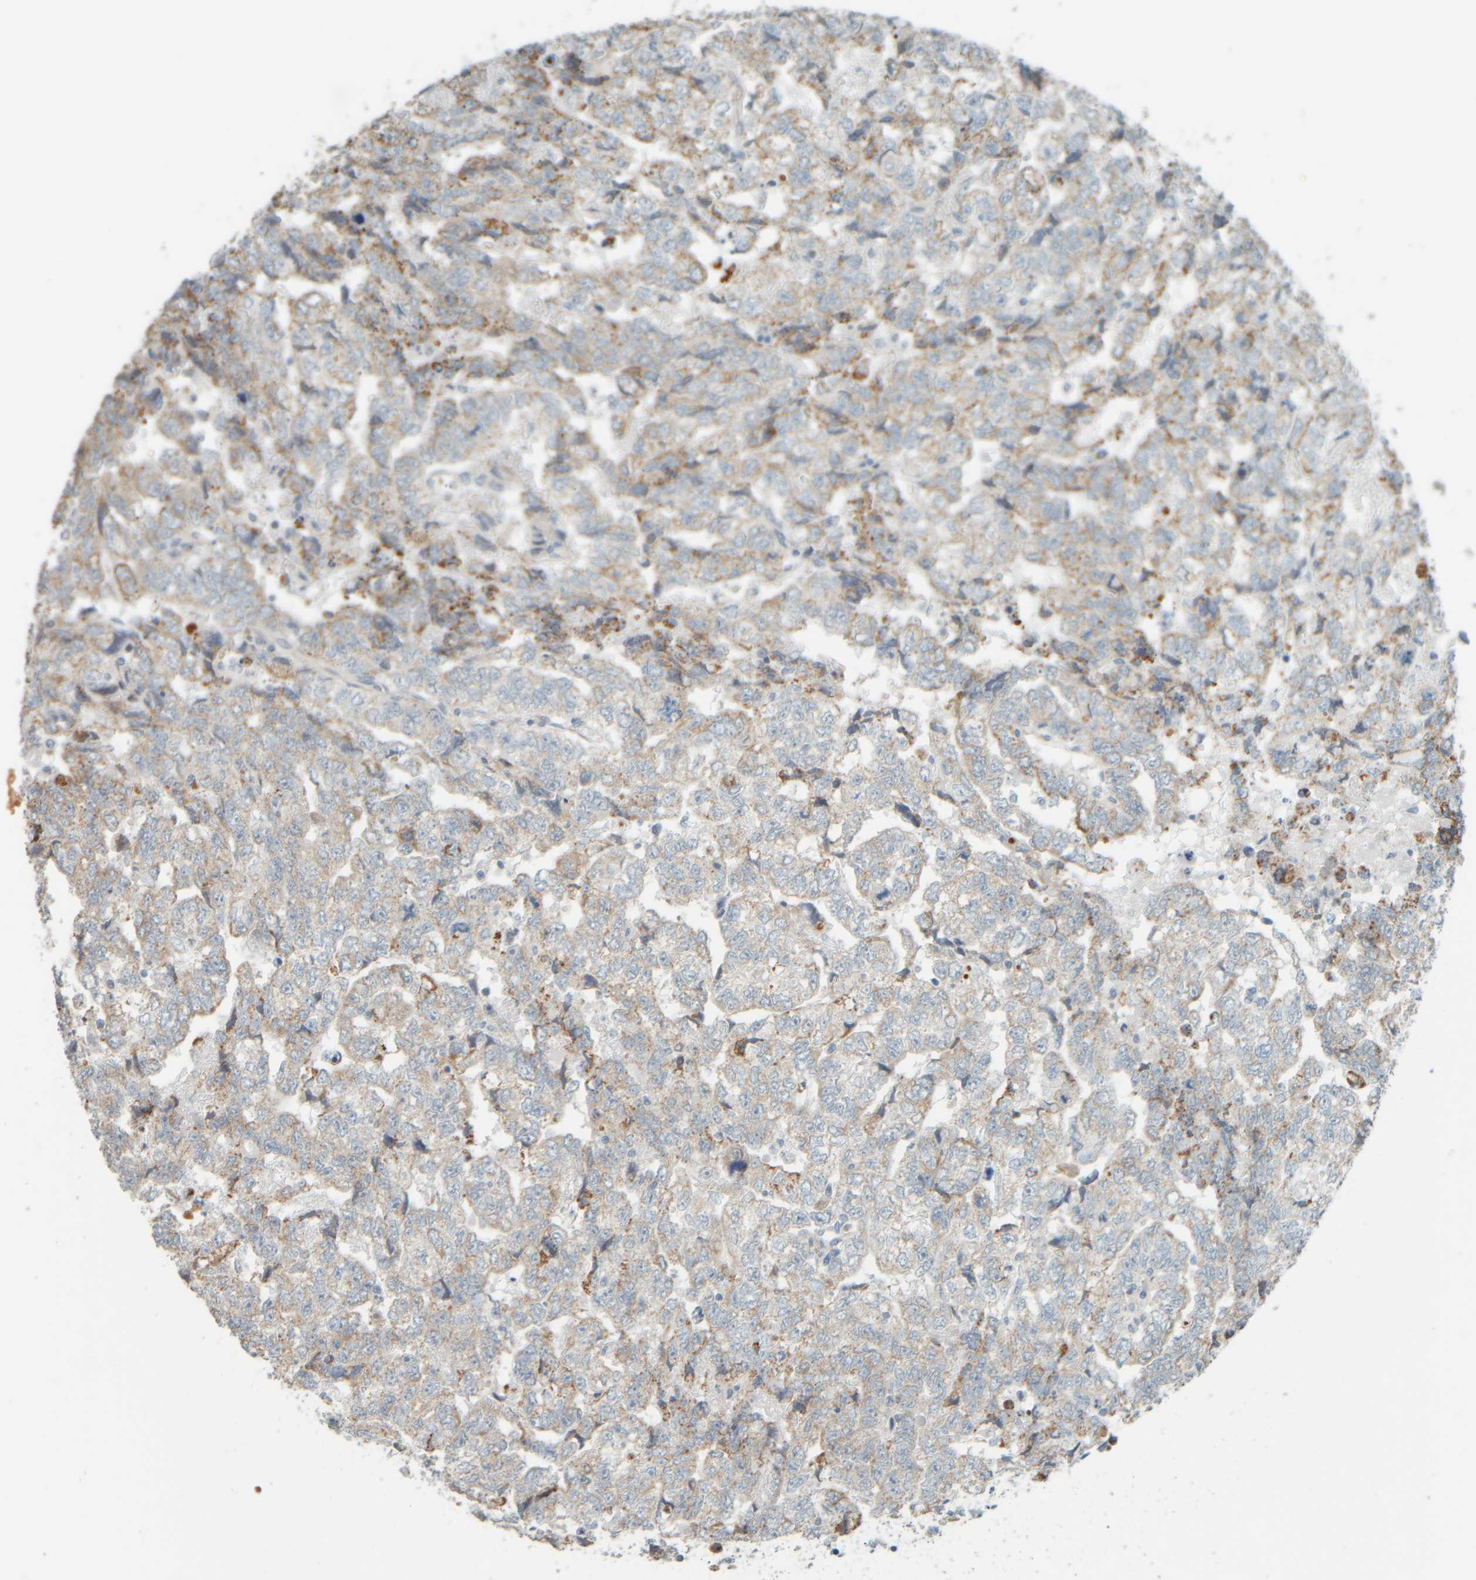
{"staining": {"intensity": "weak", "quantity": "<25%", "location": "cytoplasmic/membranous"}, "tissue": "testis cancer", "cell_type": "Tumor cells", "image_type": "cancer", "snomed": [{"axis": "morphology", "description": "Carcinoma, Embryonal, NOS"}, {"axis": "topography", "description": "Testis"}], "caption": "DAB (3,3'-diaminobenzidine) immunohistochemical staining of testis embryonal carcinoma reveals no significant staining in tumor cells.", "gene": "PTGES3L-AARSD1", "patient": {"sex": "male", "age": 36}}